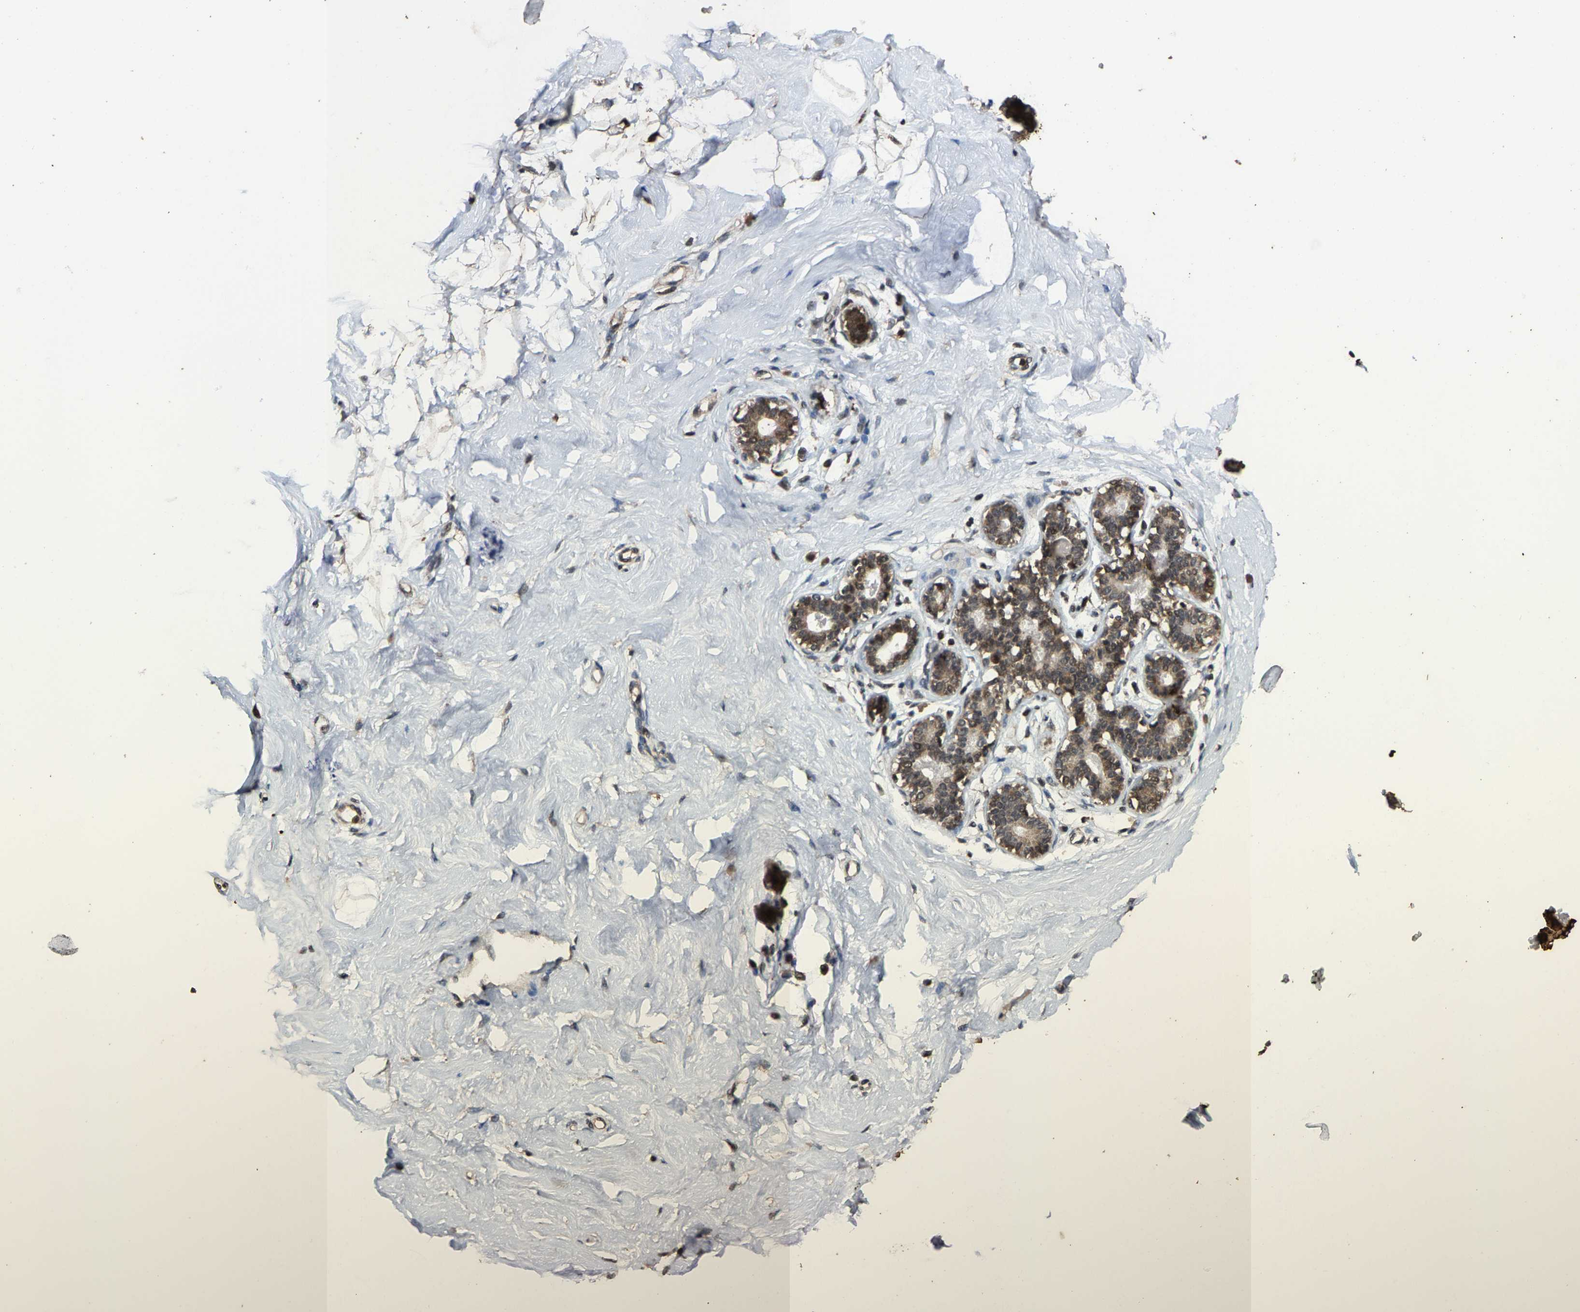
{"staining": {"intensity": "moderate", "quantity": "25%-75%", "location": "cytoplasmic/membranous,nuclear"}, "tissue": "breast", "cell_type": "Adipocytes", "image_type": "normal", "snomed": [{"axis": "morphology", "description": "Normal tissue, NOS"}, {"axis": "topography", "description": "Breast"}], "caption": "Immunohistochemistry (IHC) (DAB (3,3'-diaminobenzidine)) staining of benign breast displays moderate cytoplasmic/membranous,nuclear protein positivity in about 25%-75% of adipocytes.", "gene": "HAUS6", "patient": {"sex": "female", "age": 23}}